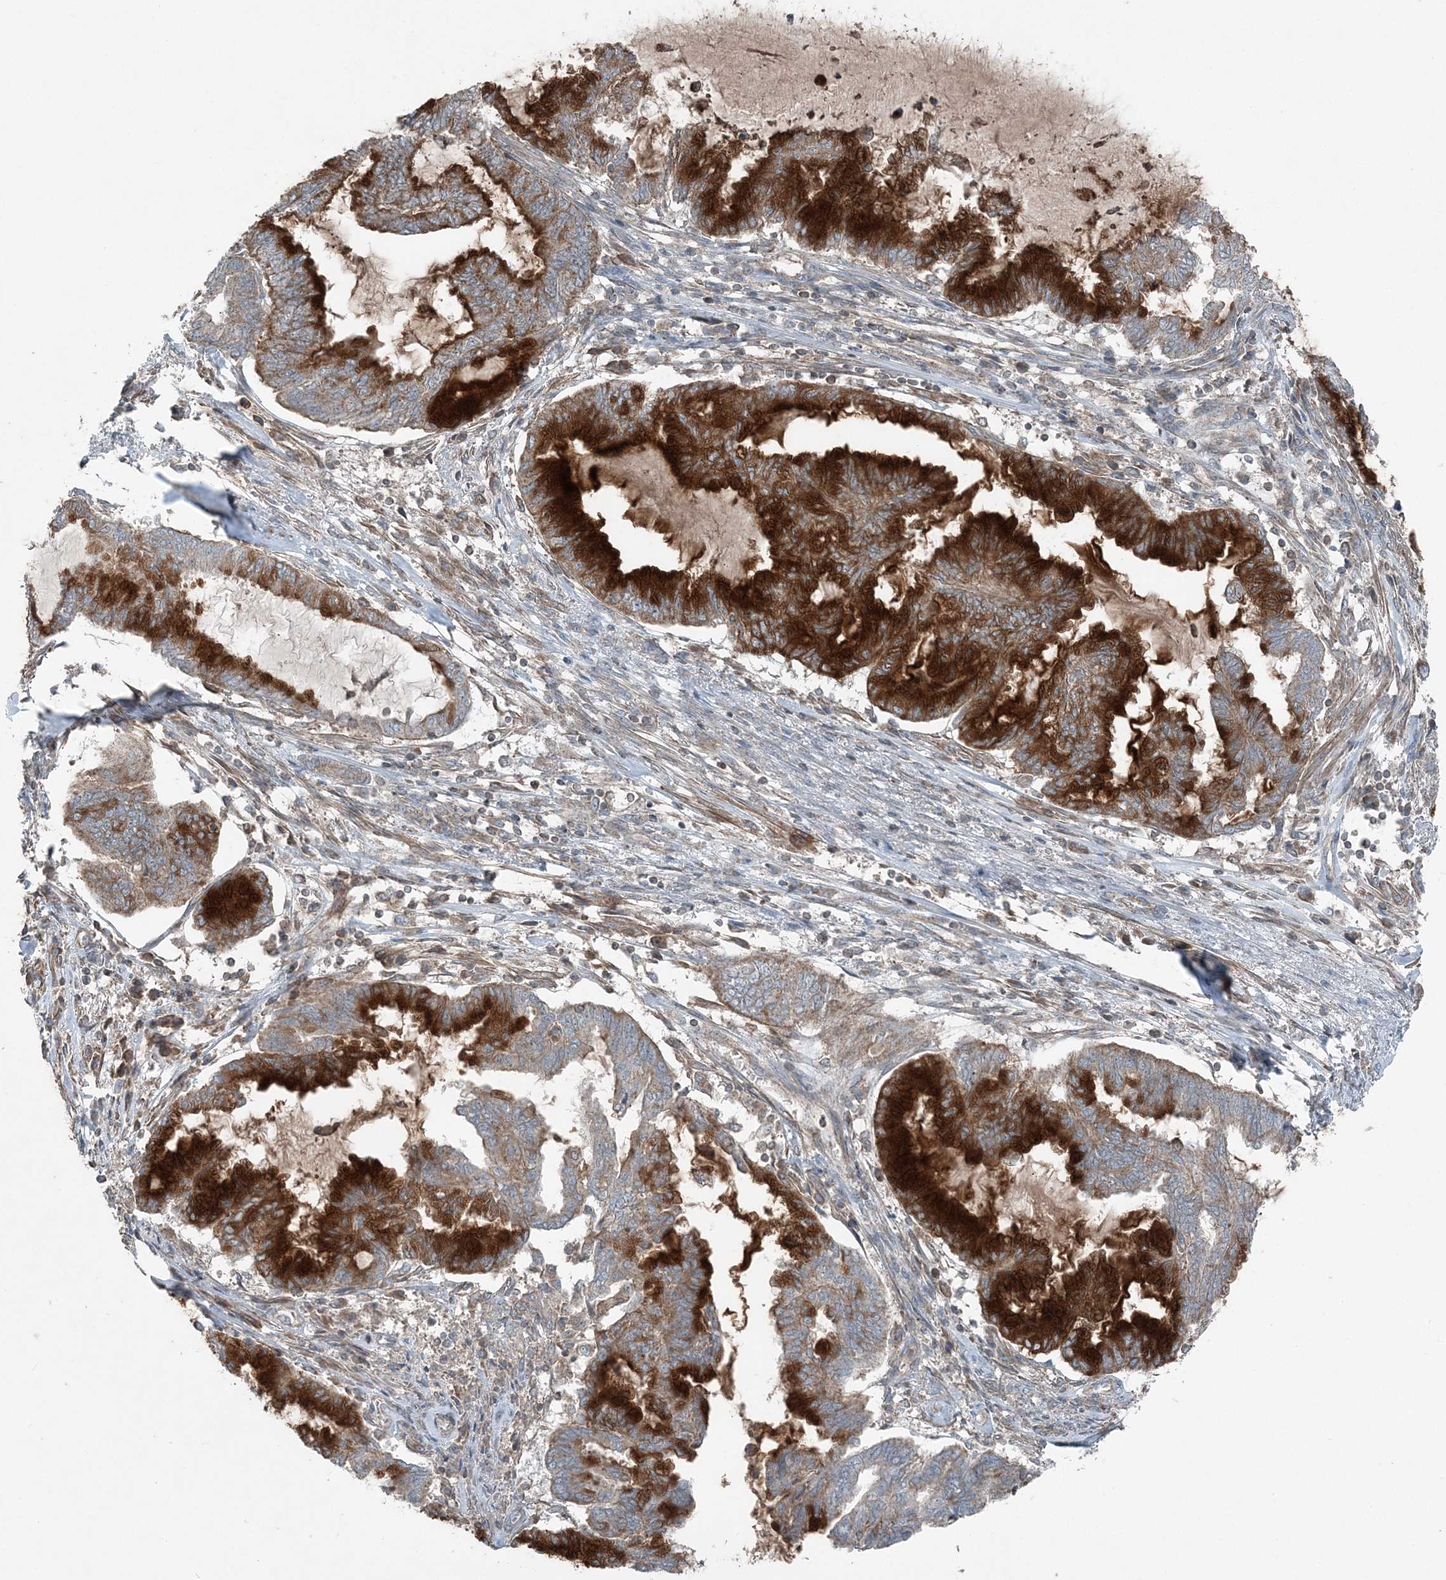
{"staining": {"intensity": "strong", "quantity": "25%-75%", "location": "cytoplasmic/membranous"}, "tissue": "endometrial cancer", "cell_type": "Tumor cells", "image_type": "cancer", "snomed": [{"axis": "morphology", "description": "Adenocarcinoma, NOS"}, {"axis": "topography", "description": "Endometrium"}], "caption": "This photomicrograph exhibits immunohistochemistry staining of human adenocarcinoma (endometrial), with high strong cytoplasmic/membranous expression in about 25%-75% of tumor cells.", "gene": "KY", "patient": {"sex": "female", "age": 86}}